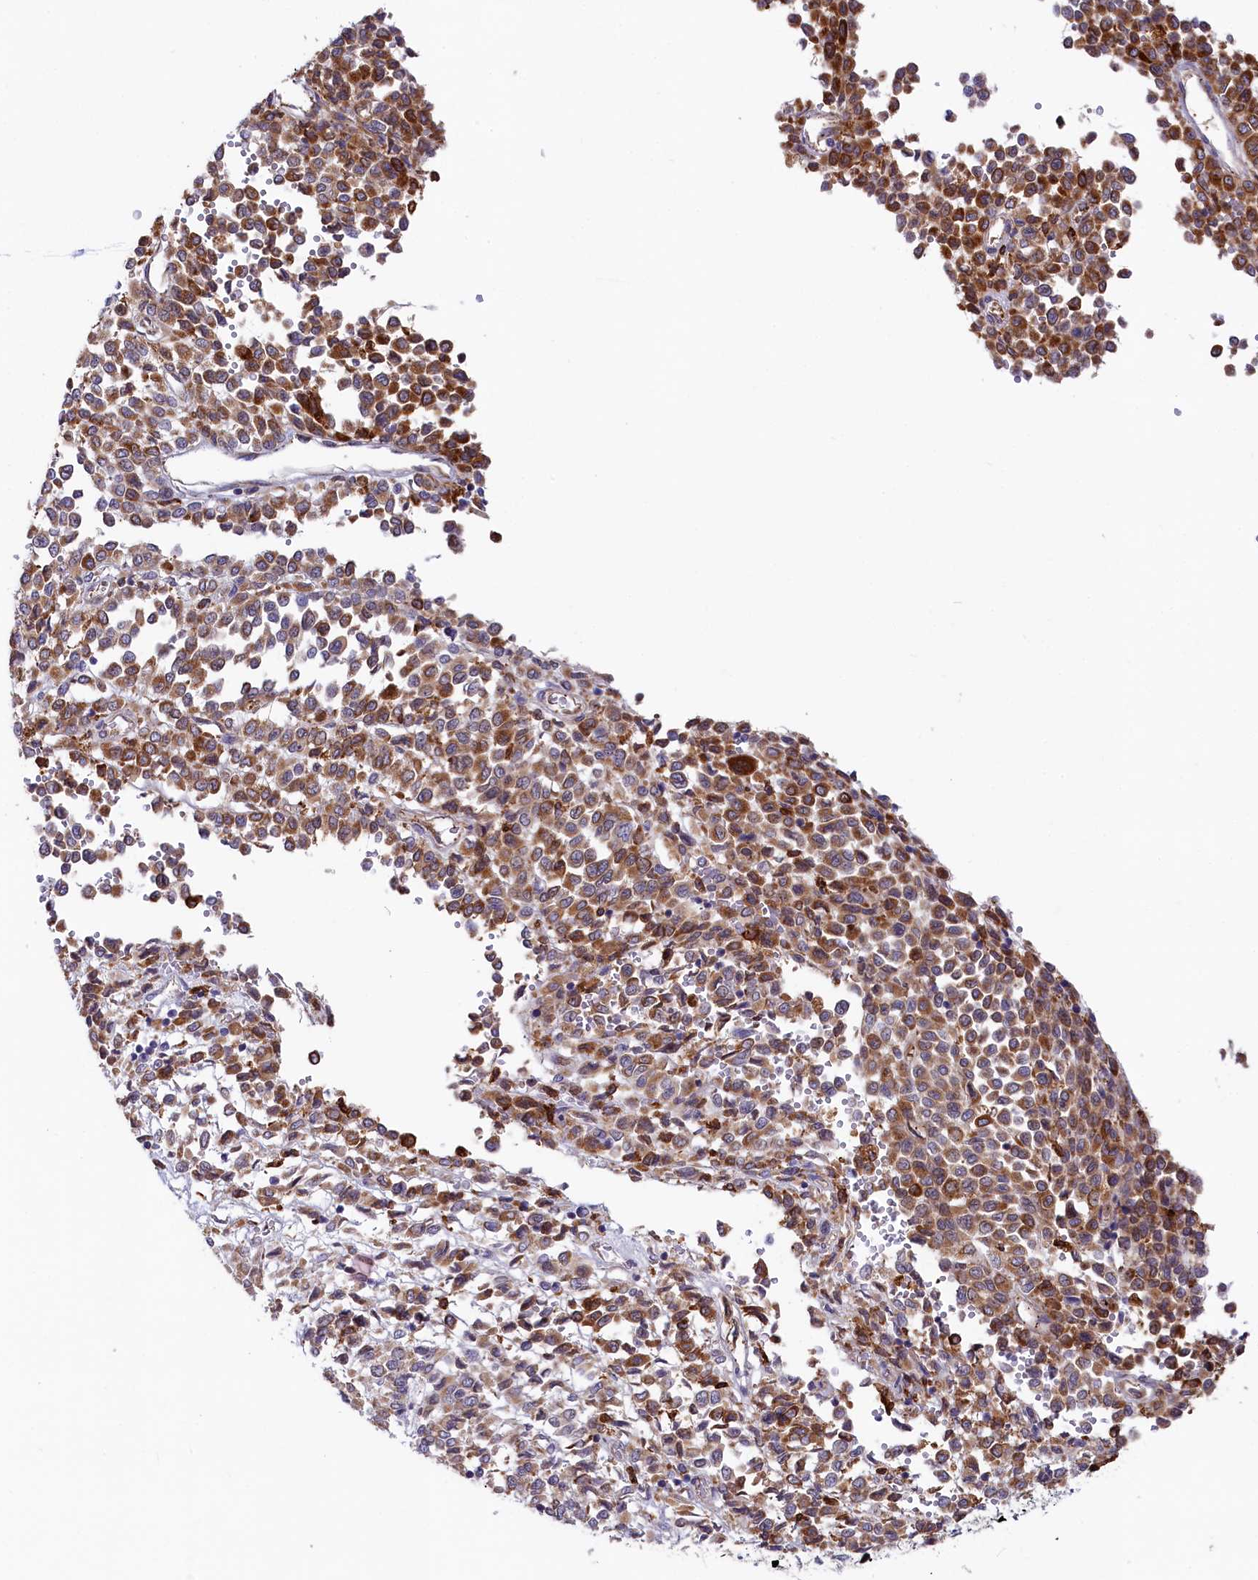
{"staining": {"intensity": "strong", "quantity": ">75%", "location": "cytoplasmic/membranous"}, "tissue": "melanoma", "cell_type": "Tumor cells", "image_type": "cancer", "snomed": [{"axis": "morphology", "description": "Malignant melanoma, Metastatic site"}, {"axis": "topography", "description": "Pancreas"}], "caption": "Immunohistochemistry (IHC) (DAB (3,3'-diaminobenzidine)) staining of human malignant melanoma (metastatic site) reveals strong cytoplasmic/membranous protein staining in about >75% of tumor cells.", "gene": "CHID1", "patient": {"sex": "female", "age": 30}}